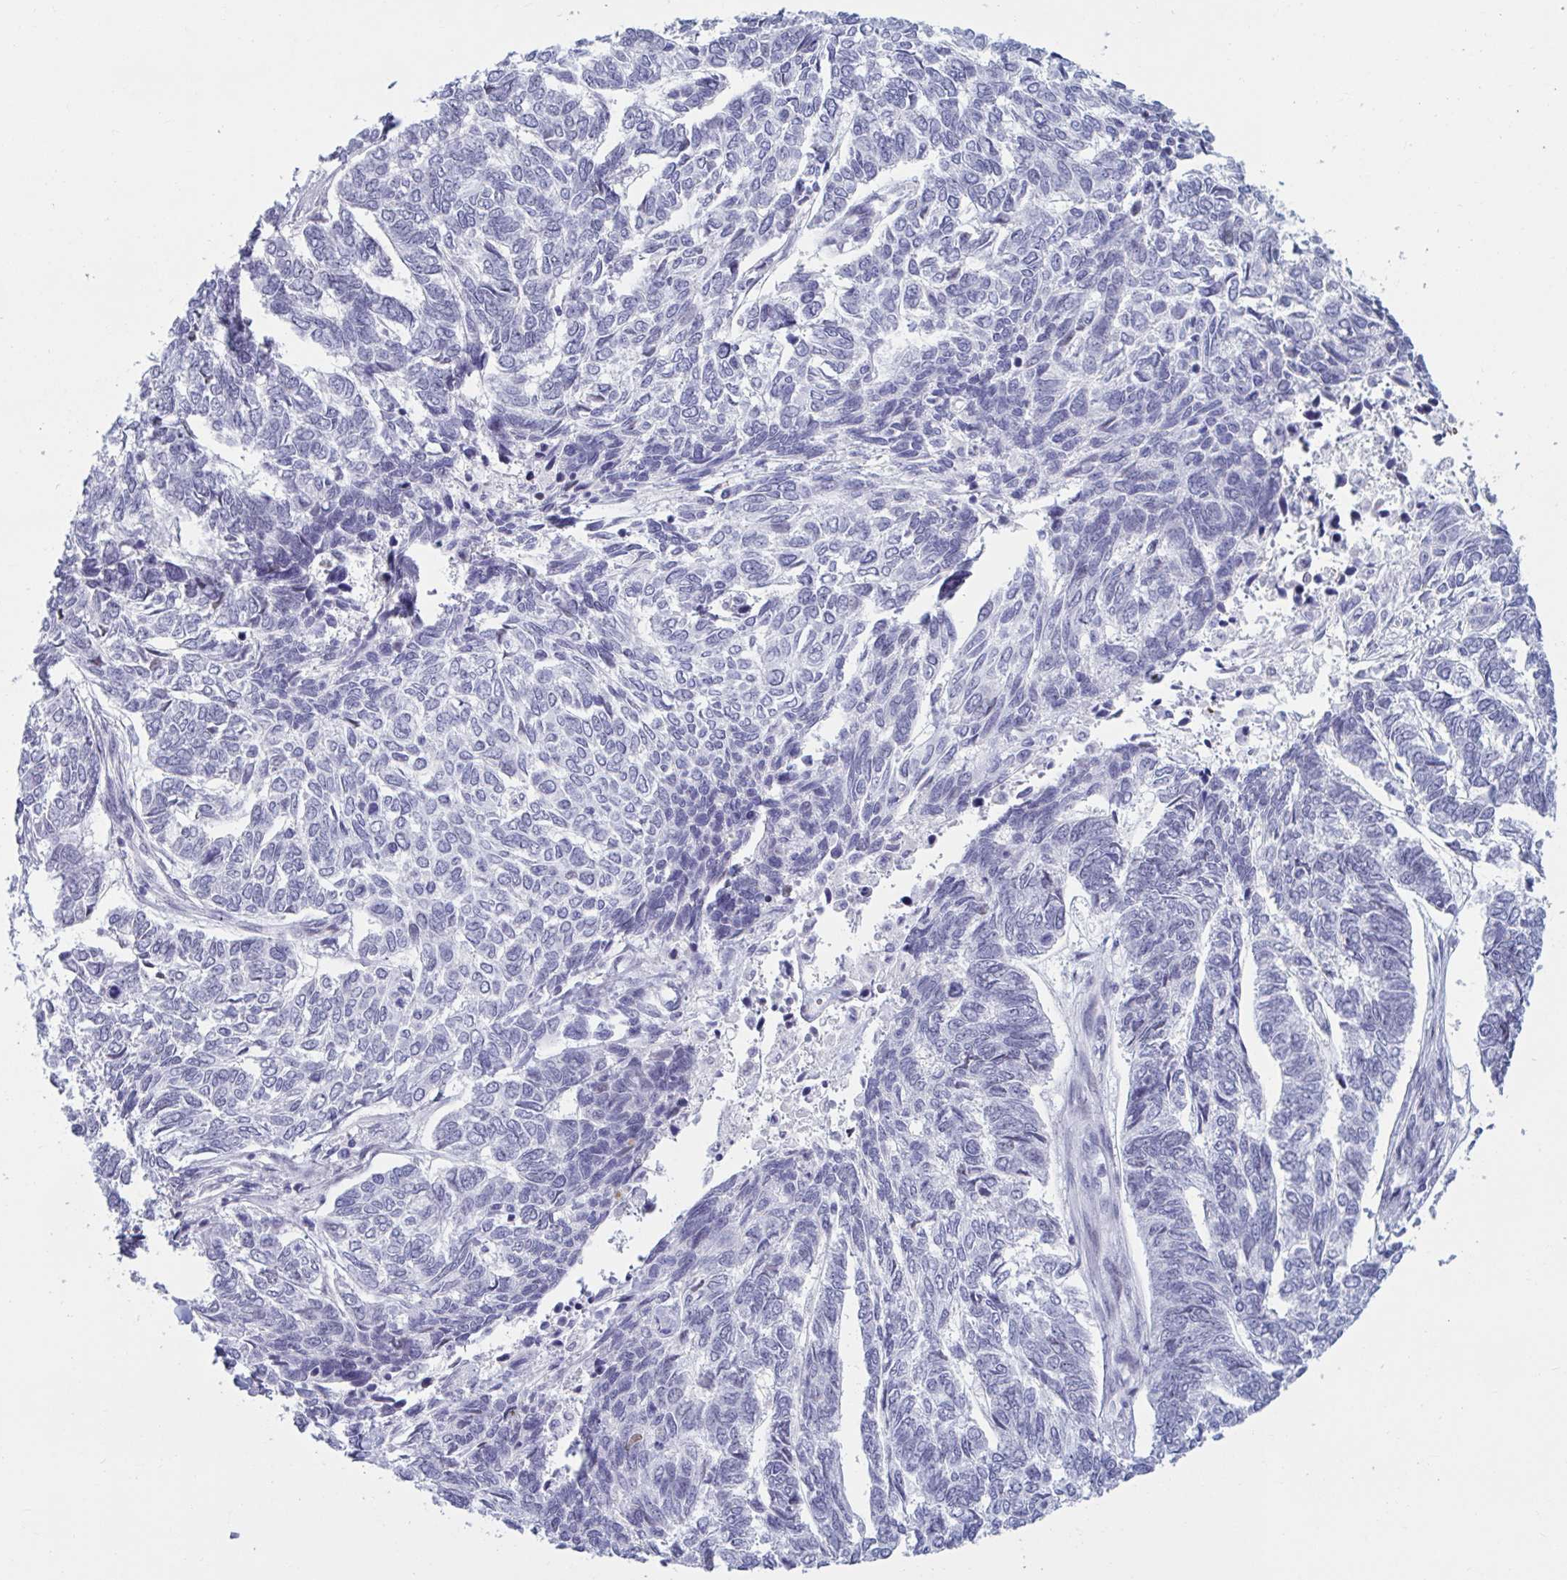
{"staining": {"intensity": "negative", "quantity": "none", "location": "none"}, "tissue": "skin cancer", "cell_type": "Tumor cells", "image_type": "cancer", "snomed": [{"axis": "morphology", "description": "Basal cell carcinoma"}, {"axis": "topography", "description": "Skin"}], "caption": "Immunohistochemistry of skin cancer (basal cell carcinoma) displays no staining in tumor cells.", "gene": "MSMB", "patient": {"sex": "female", "age": 65}}